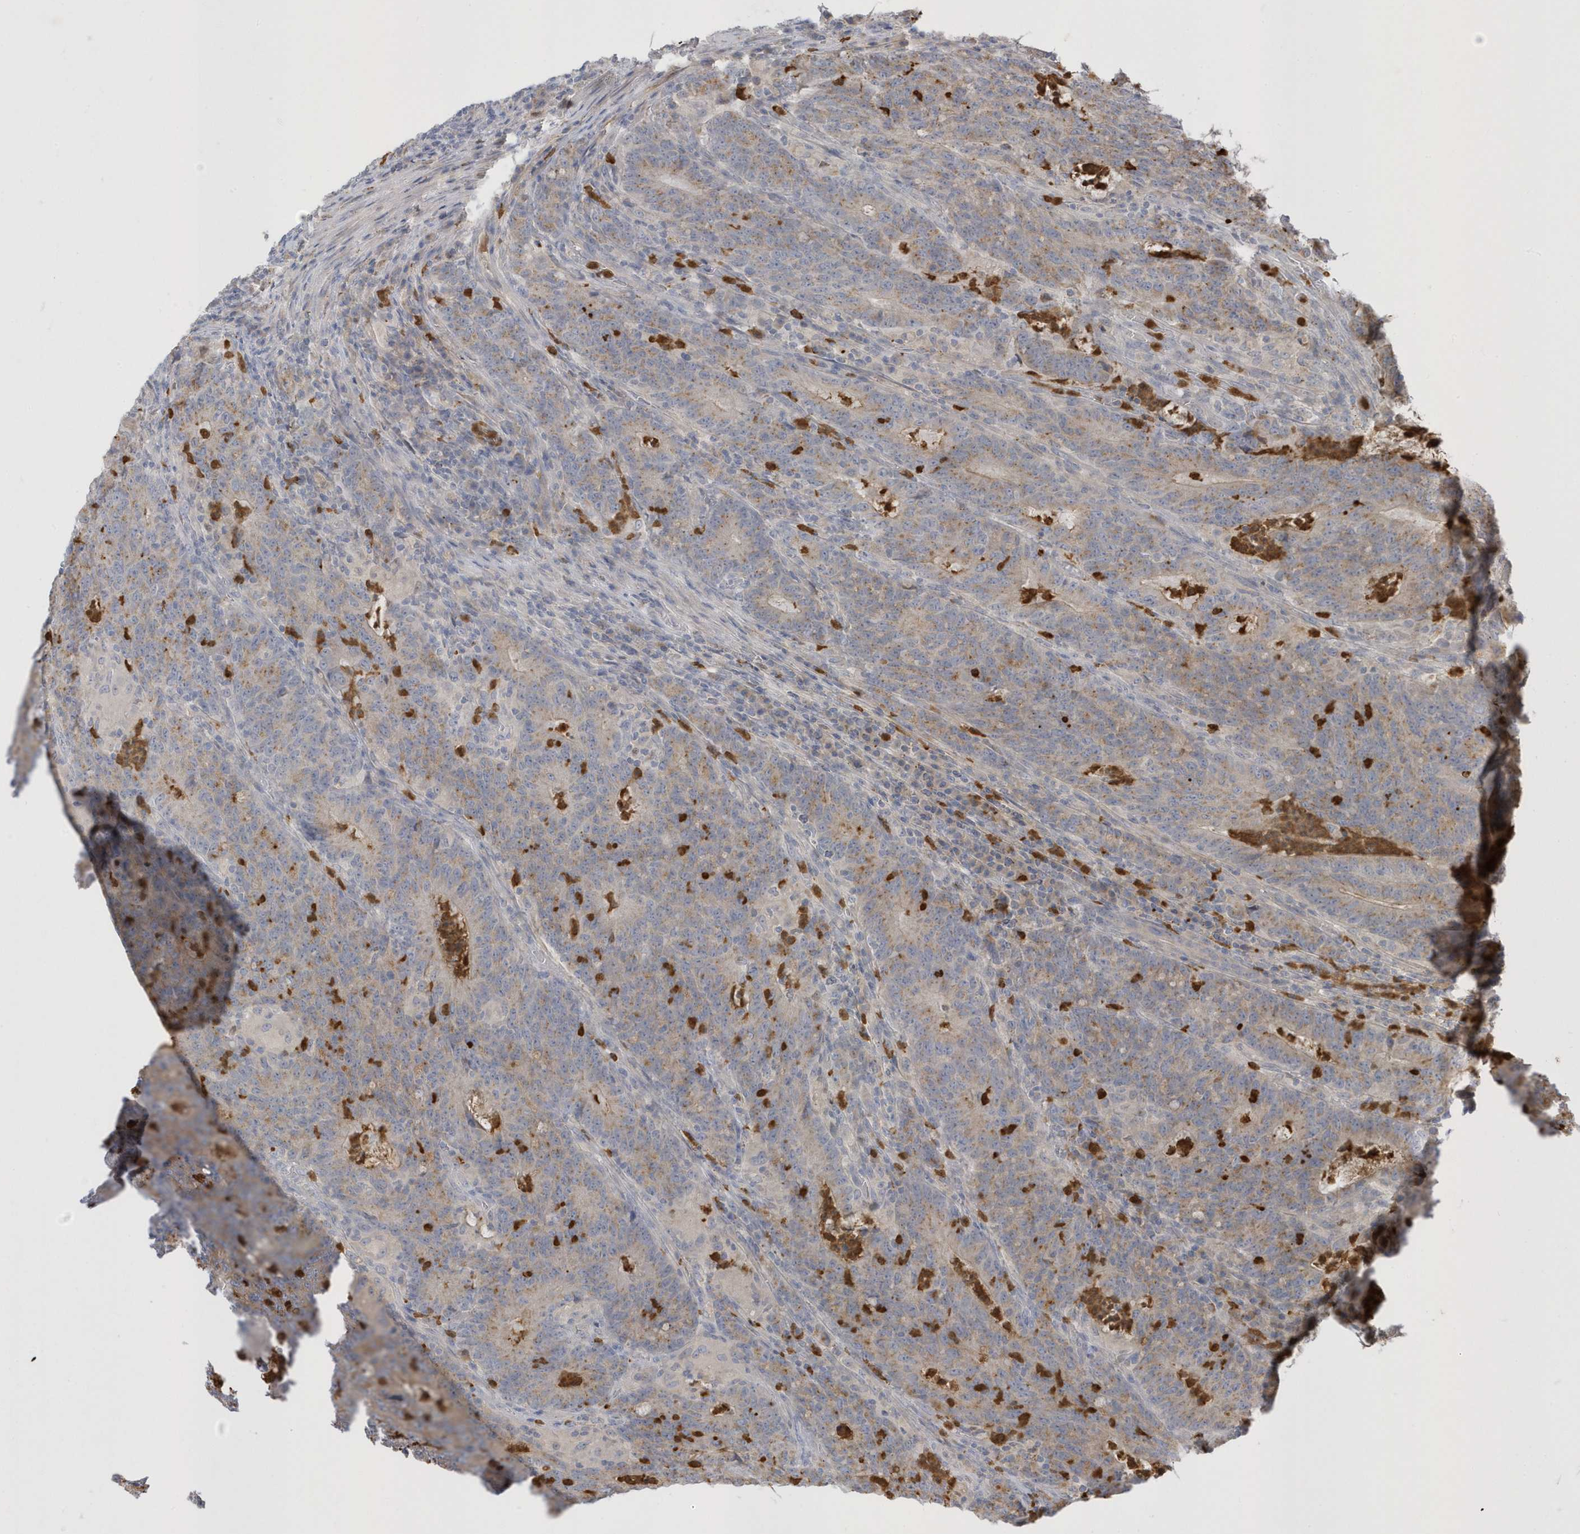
{"staining": {"intensity": "weak", "quantity": "25%-75%", "location": "cytoplasmic/membranous"}, "tissue": "colorectal cancer", "cell_type": "Tumor cells", "image_type": "cancer", "snomed": [{"axis": "morphology", "description": "Normal tissue, NOS"}, {"axis": "morphology", "description": "Adenocarcinoma, NOS"}, {"axis": "topography", "description": "Colon"}], "caption": "Protein expression analysis of colorectal adenocarcinoma displays weak cytoplasmic/membranous expression in approximately 25%-75% of tumor cells.", "gene": "DPP9", "patient": {"sex": "female", "age": 75}}